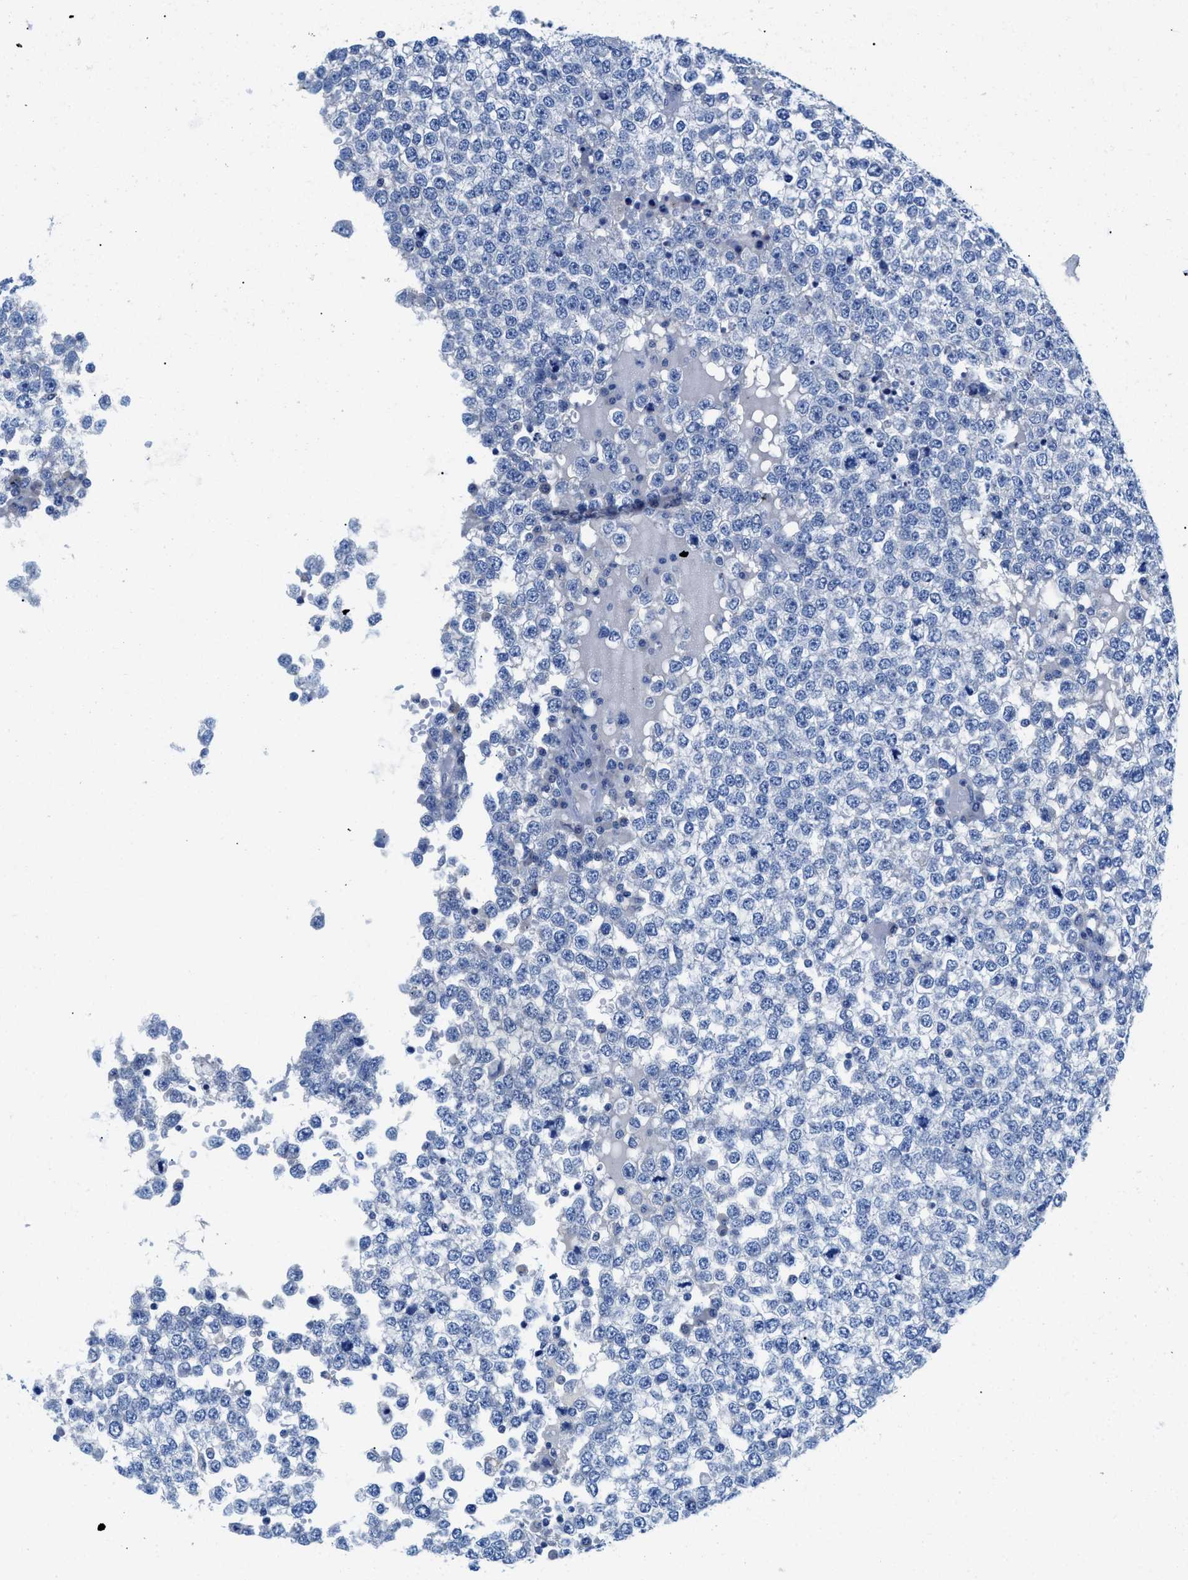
{"staining": {"intensity": "negative", "quantity": "none", "location": "none"}, "tissue": "testis cancer", "cell_type": "Tumor cells", "image_type": "cancer", "snomed": [{"axis": "morphology", "description": "Seminoma, NOS"}, {"axis": "topography", "description": "Testis"}], "caption": "There is no significant staining in tumor cells of testis seminoma. The staining is performed using DAB brown chromogen with nuclei counter-stained in using hematoxylin.", "gene": "SLC10A6", "patient": {"sex": "male", "age": 65}}